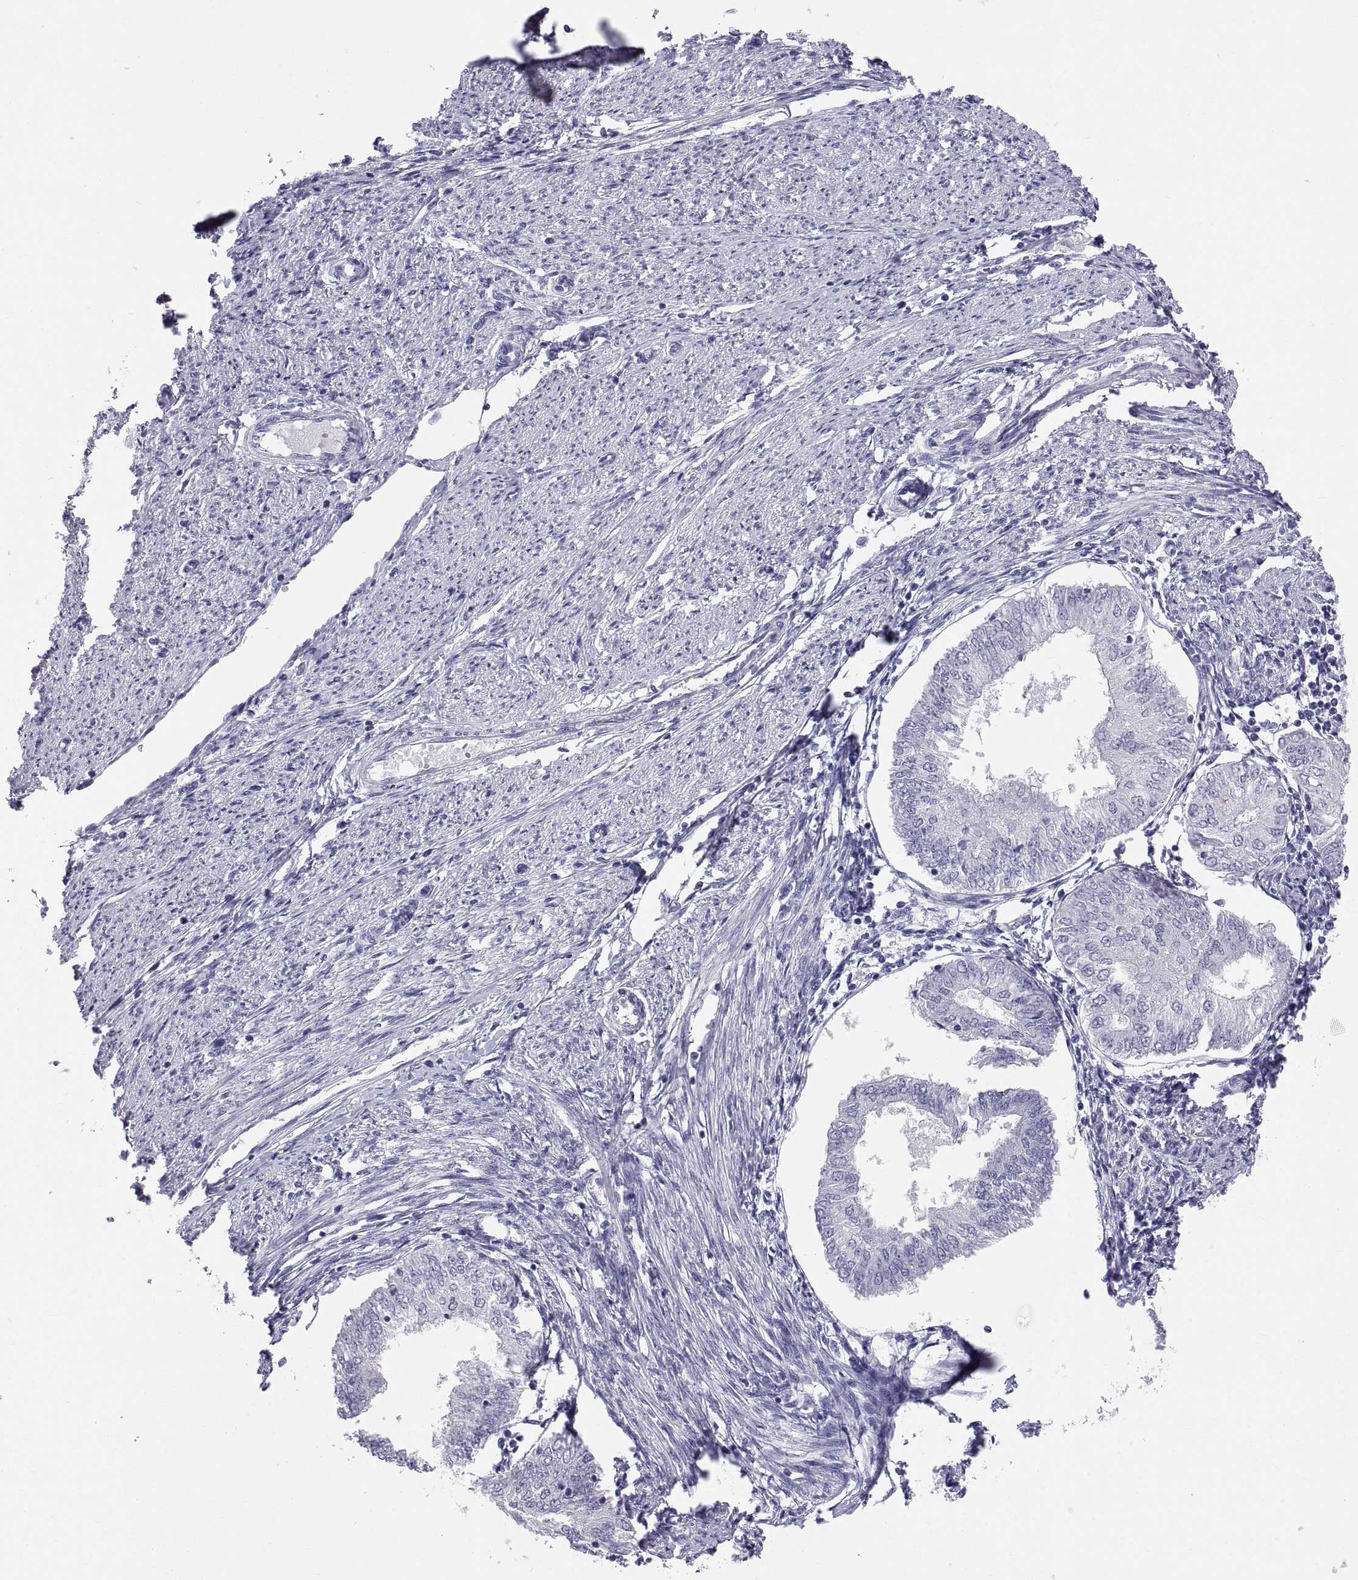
{"staining": {"intensity": "negative", "quantity": "none", "location": "none"}, "tissue": "endometrial cancer", "cell_type": "Tumor cells", "image_type": "cancer", "snomed": [{"axis": "morphology", "description": "Adenocarcinoma, NOS"}, {"axis": "topography", "description": "Endometrium"}], "caption": "DAB immunohistochemical staining of endometrial adenocarcinoma reveals no significant expression in tumor cells.", "gene": "TEX13A", "patient": {"sex": "female", "age": 58}}